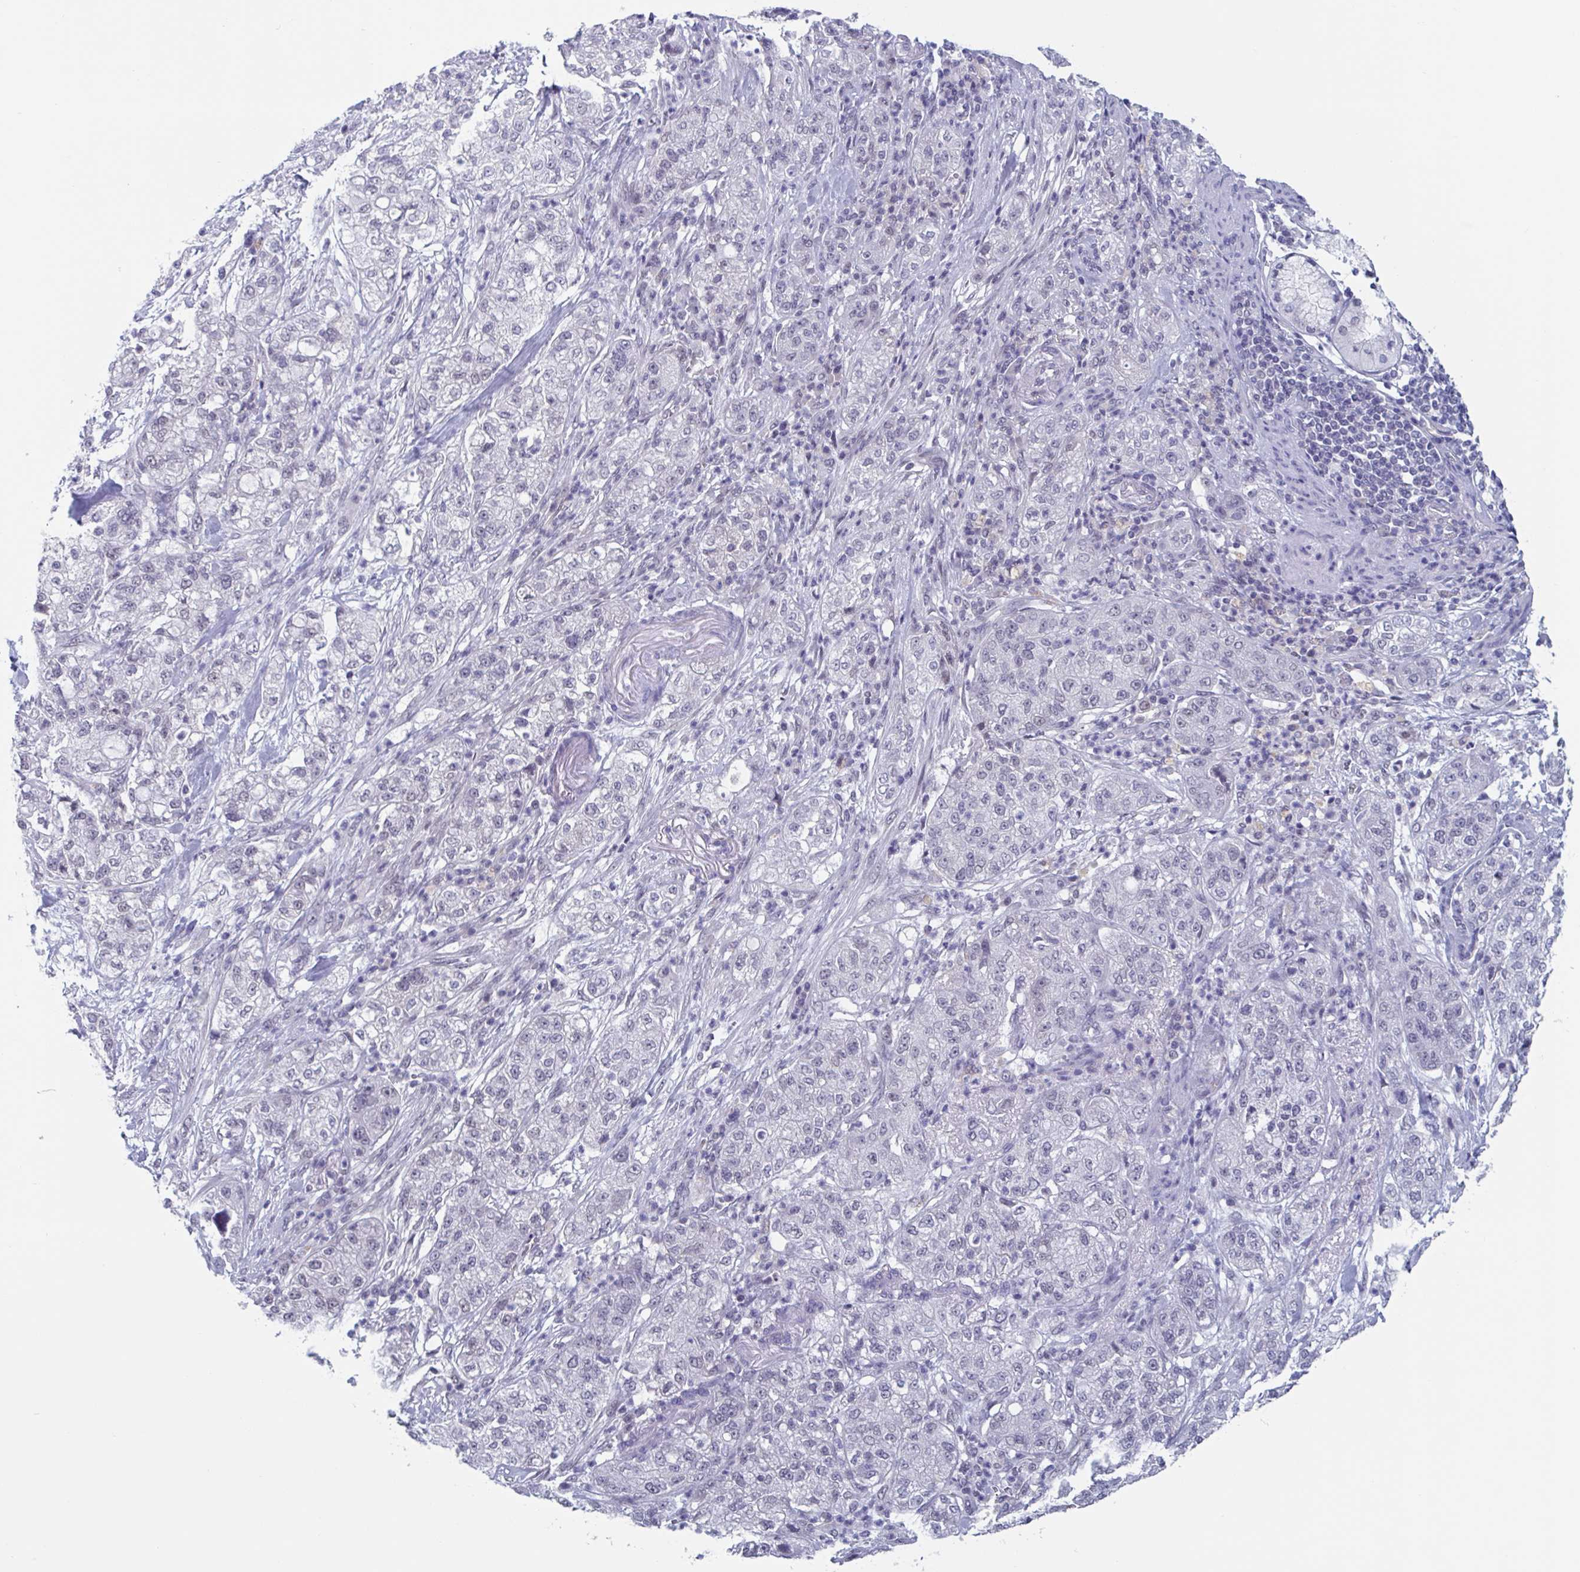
{"staining": {"intensity": "negative", "quantity": "none", "location": "none"}, "tissue": "pancreatic cancer", "cell_type": "Tumor cells", "image_type": "cancer", "snomed": [{"axis": "morphology", "description": "Adenocarcinoma, NOS"}, {"axis": "topography", "description": "Pancreas"}], "caption": "Immunohistochemistry (IHC) histopathology image of human adenocarcinoma (pancreatic) stained for a protein (brown), which displays no expression in tumor cells.", "gene": "KDM4D", "patient": {"sex": "female", "age": 78}}